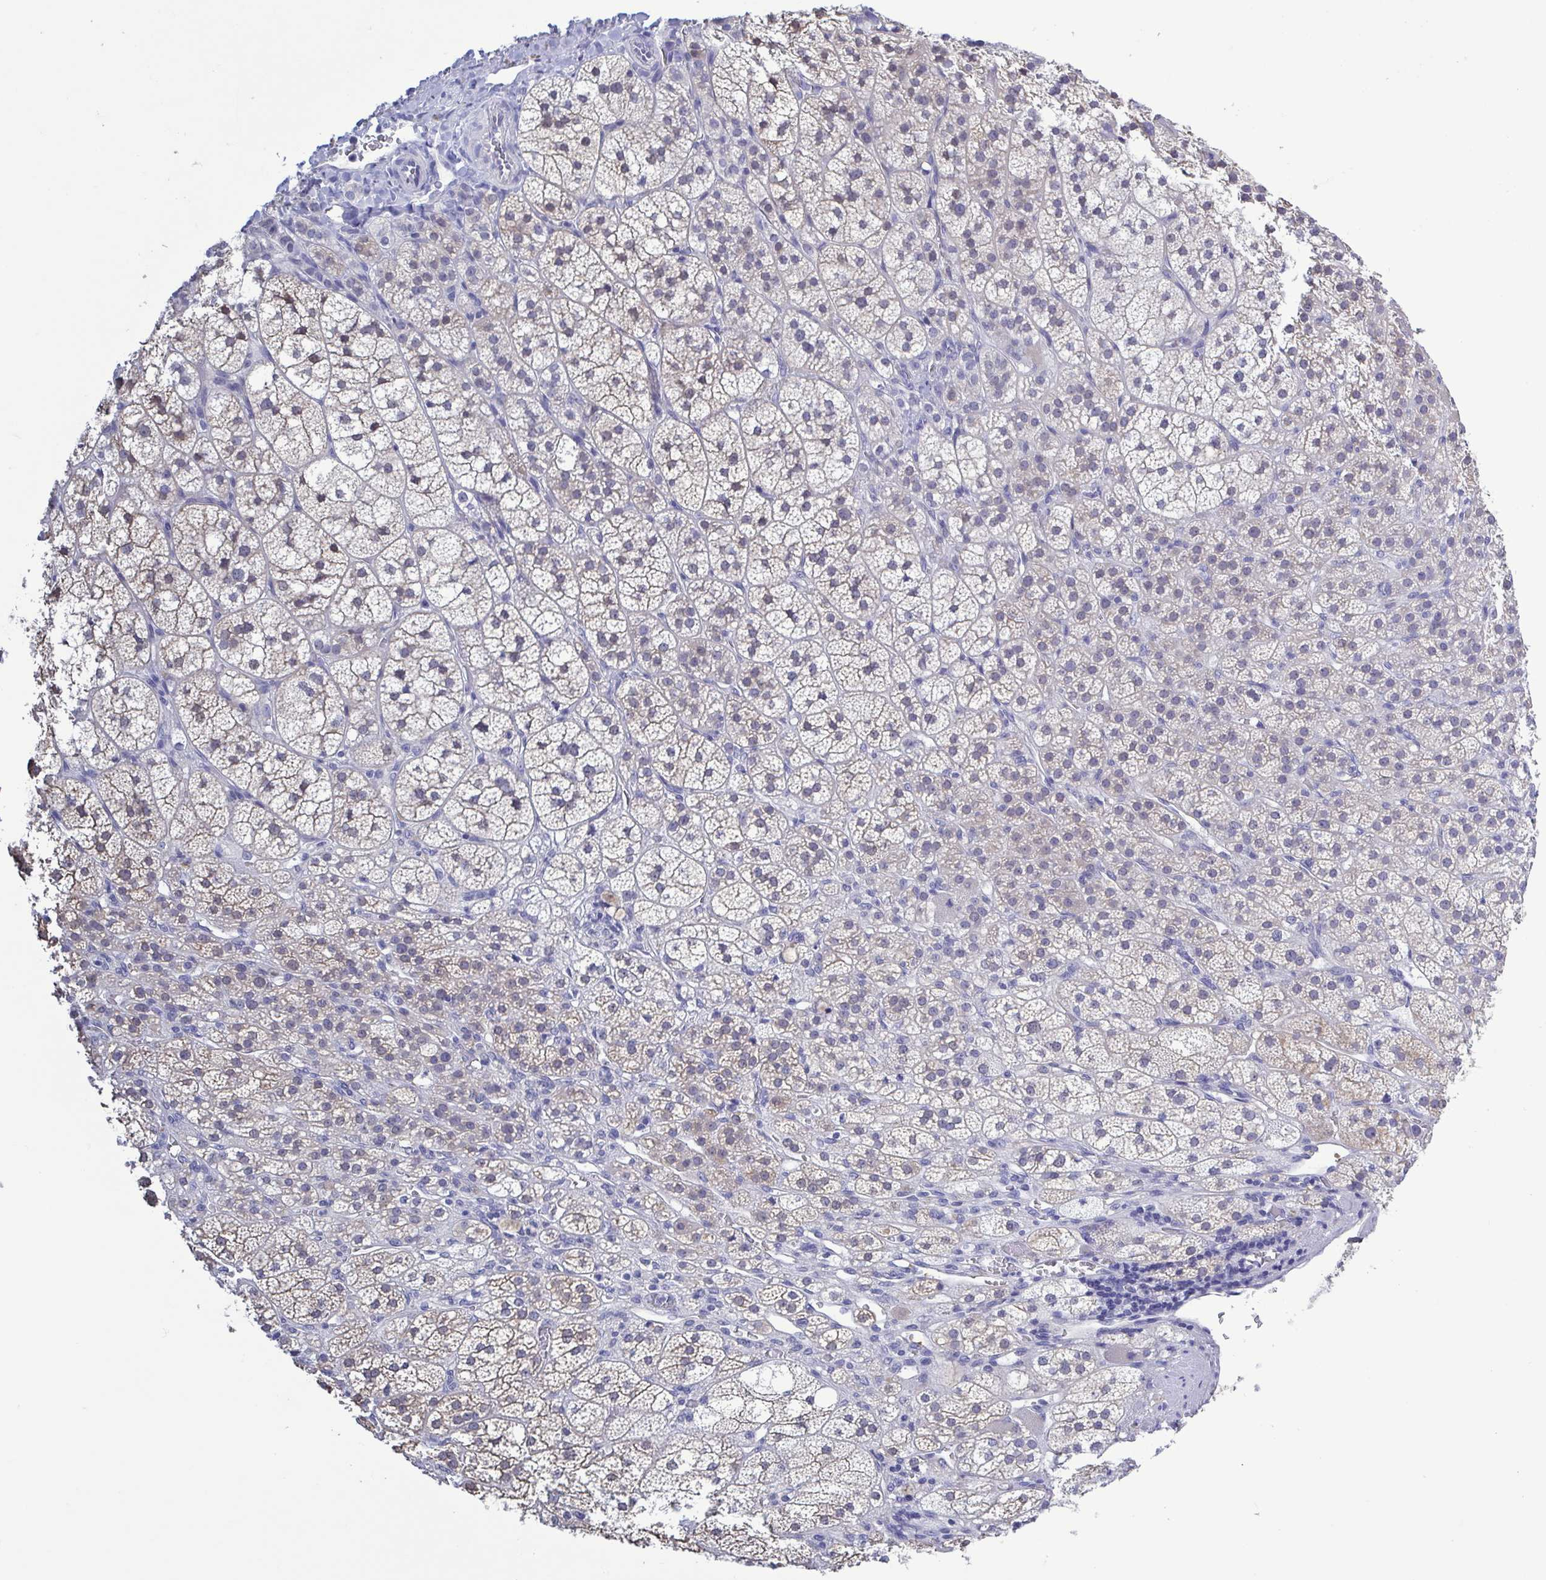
{"staining": {"intensity": "weak", "quantity": "<25%", "location": "cytoplasmic/membranous"}, "tissue": "adrenal gland", "cell_type": "Glandular cells", "image_type": "normal", "snomed": [{"axis": "morphology", "description": "Normal tissue, NOS"}, {"axis": "topography", "description": "Adrenal gland"}], "caption": "There is no significant expression in glandular cells of adrenal gland.", "gene": "TEX12", "patient": {"sex": "female", "age": 60}}